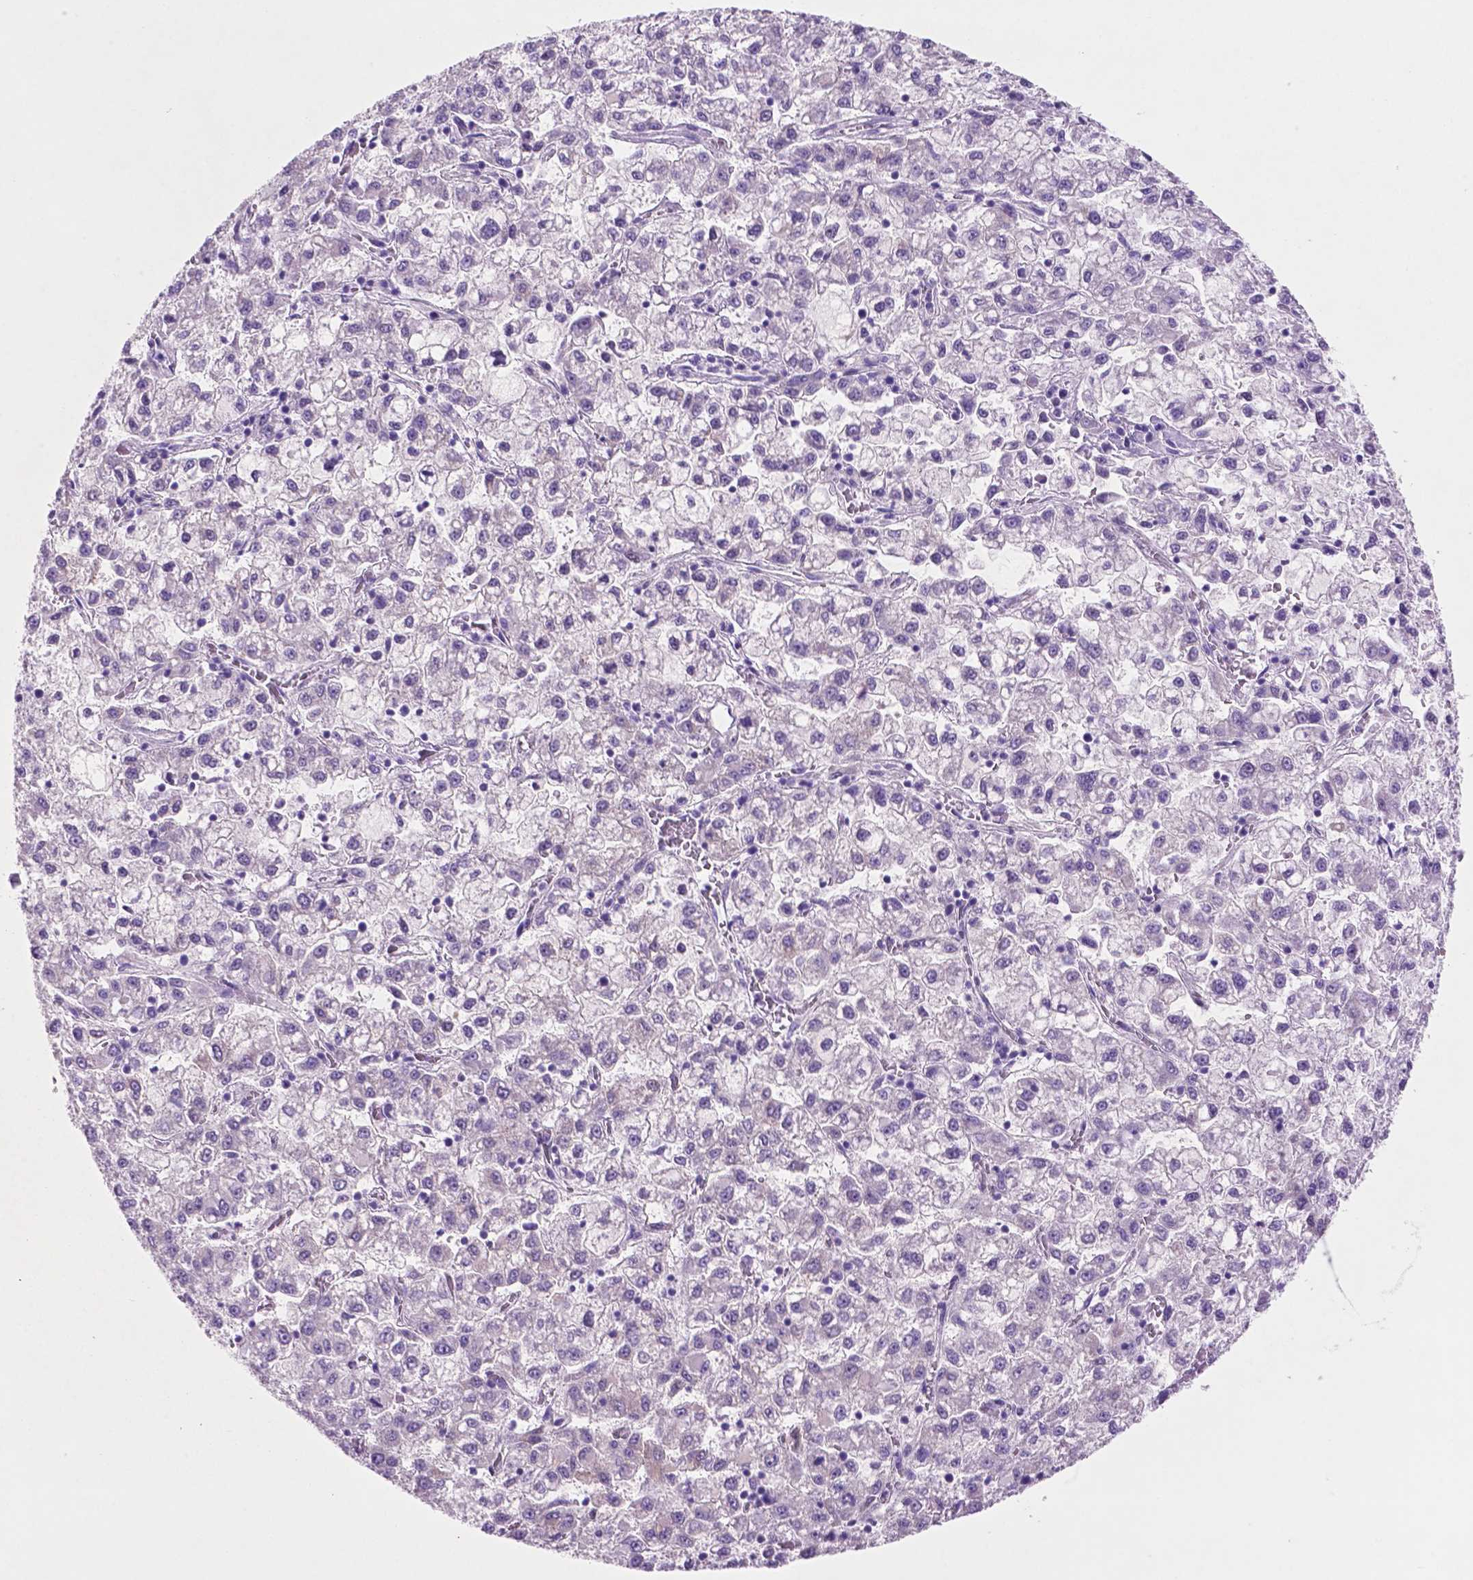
{"staining": {"intensity": "negative", "quantity": "none", "location": "none"}, "tissue": "liver cancer", "cell_type": "Tumor cells", "image_type": "cancer", "snomed": [{"axis": "morphology", "description": "Carcinoma, Hepatocellular, NOS"}, {"axis": "topography", "description": "Liver"}], "caption": "Liver cancer (hepatocellular carcinoma) stained for a protein using IHC shows no staining tumor cells.", "gene": "POU4F1", "patient": {"sex": "male", "age": 40}}